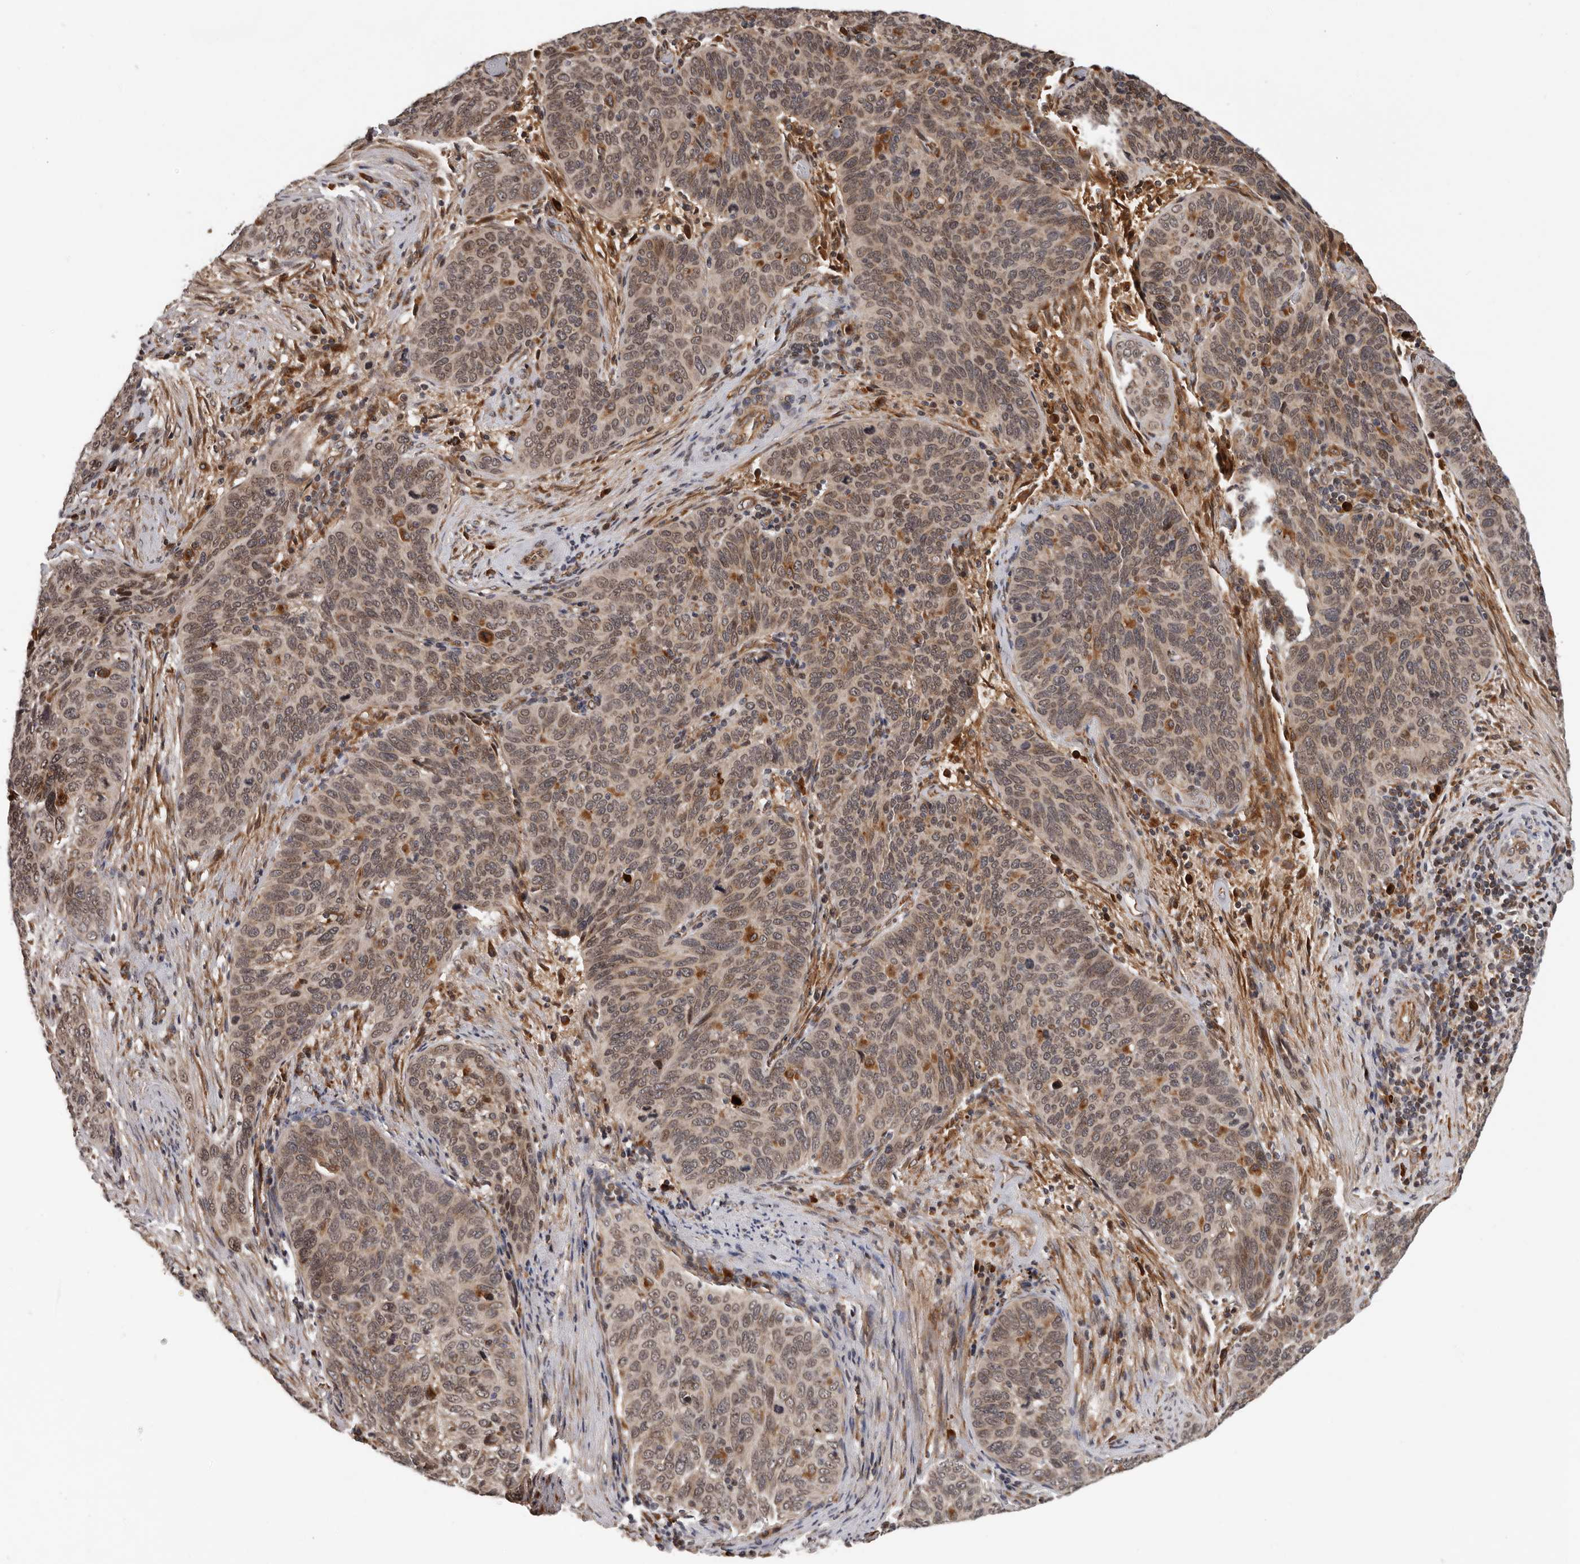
{"staining": {"intensity": "weak", "quantity": ">75%", "location": "cytoplasmic/membranous,nuclear"}, "tissue": "cervical cancer", "cell_type": "Tumor cells", "image_type": "cancer", "snomed": [{"axis": "morphology", "description": "Squamous cell carcinoma, NOS"}, {"axis": "topography", "description": "Cervix"}], "caption": "DAB immunohistochemical staining of cervical cancer (squamous cell carcinoma) demonstrates weak cytoplasmic/membranous and nuclear protein staining in approximately >75% of tumor cells.", "gene": "RNF157", "patient": {"sex": "female", "age": 60}}